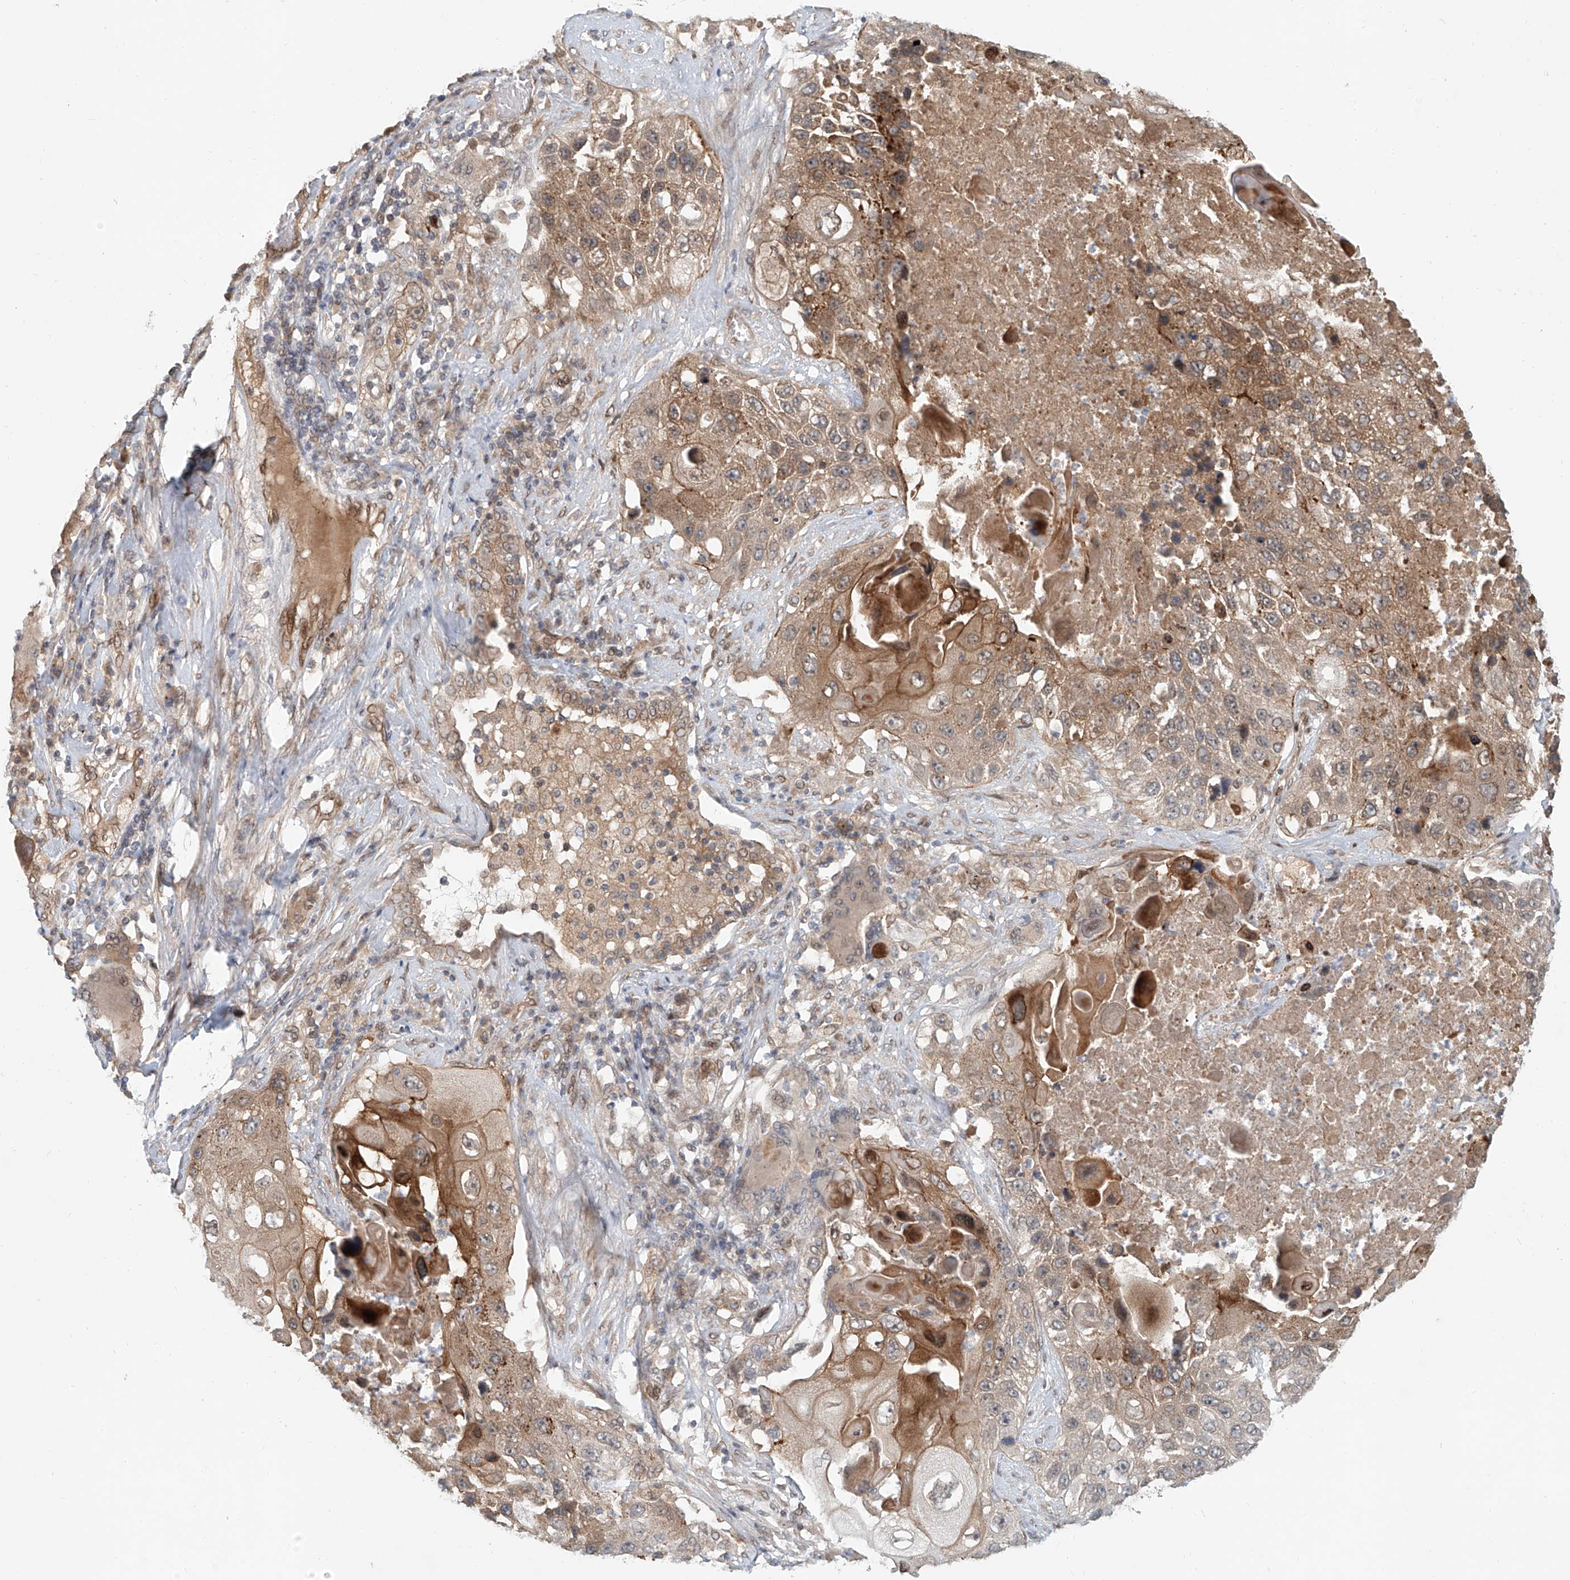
{"staining": {"intensity": "moderate", "quantity": ">75%", "location": "cytoplasmic/membranous"}, "tissue": "lung cancer", "cell_type": "Tumor cells", "image_type": "cancer", "snomed": [{"axis": "morphology", "description": "Squamous cell carcinoma, NOS"}, {"axis": "topography", "description": "Lung"}], "caption": "Brown immunohistochemical staining in human squamous cell carcinoma (lung) demonstrates moderate cytoplasmic/membranous positivity in about >75% of tumor cells.", "gene": "SASH1", "patient": {"sex": "male", "age": 61}}